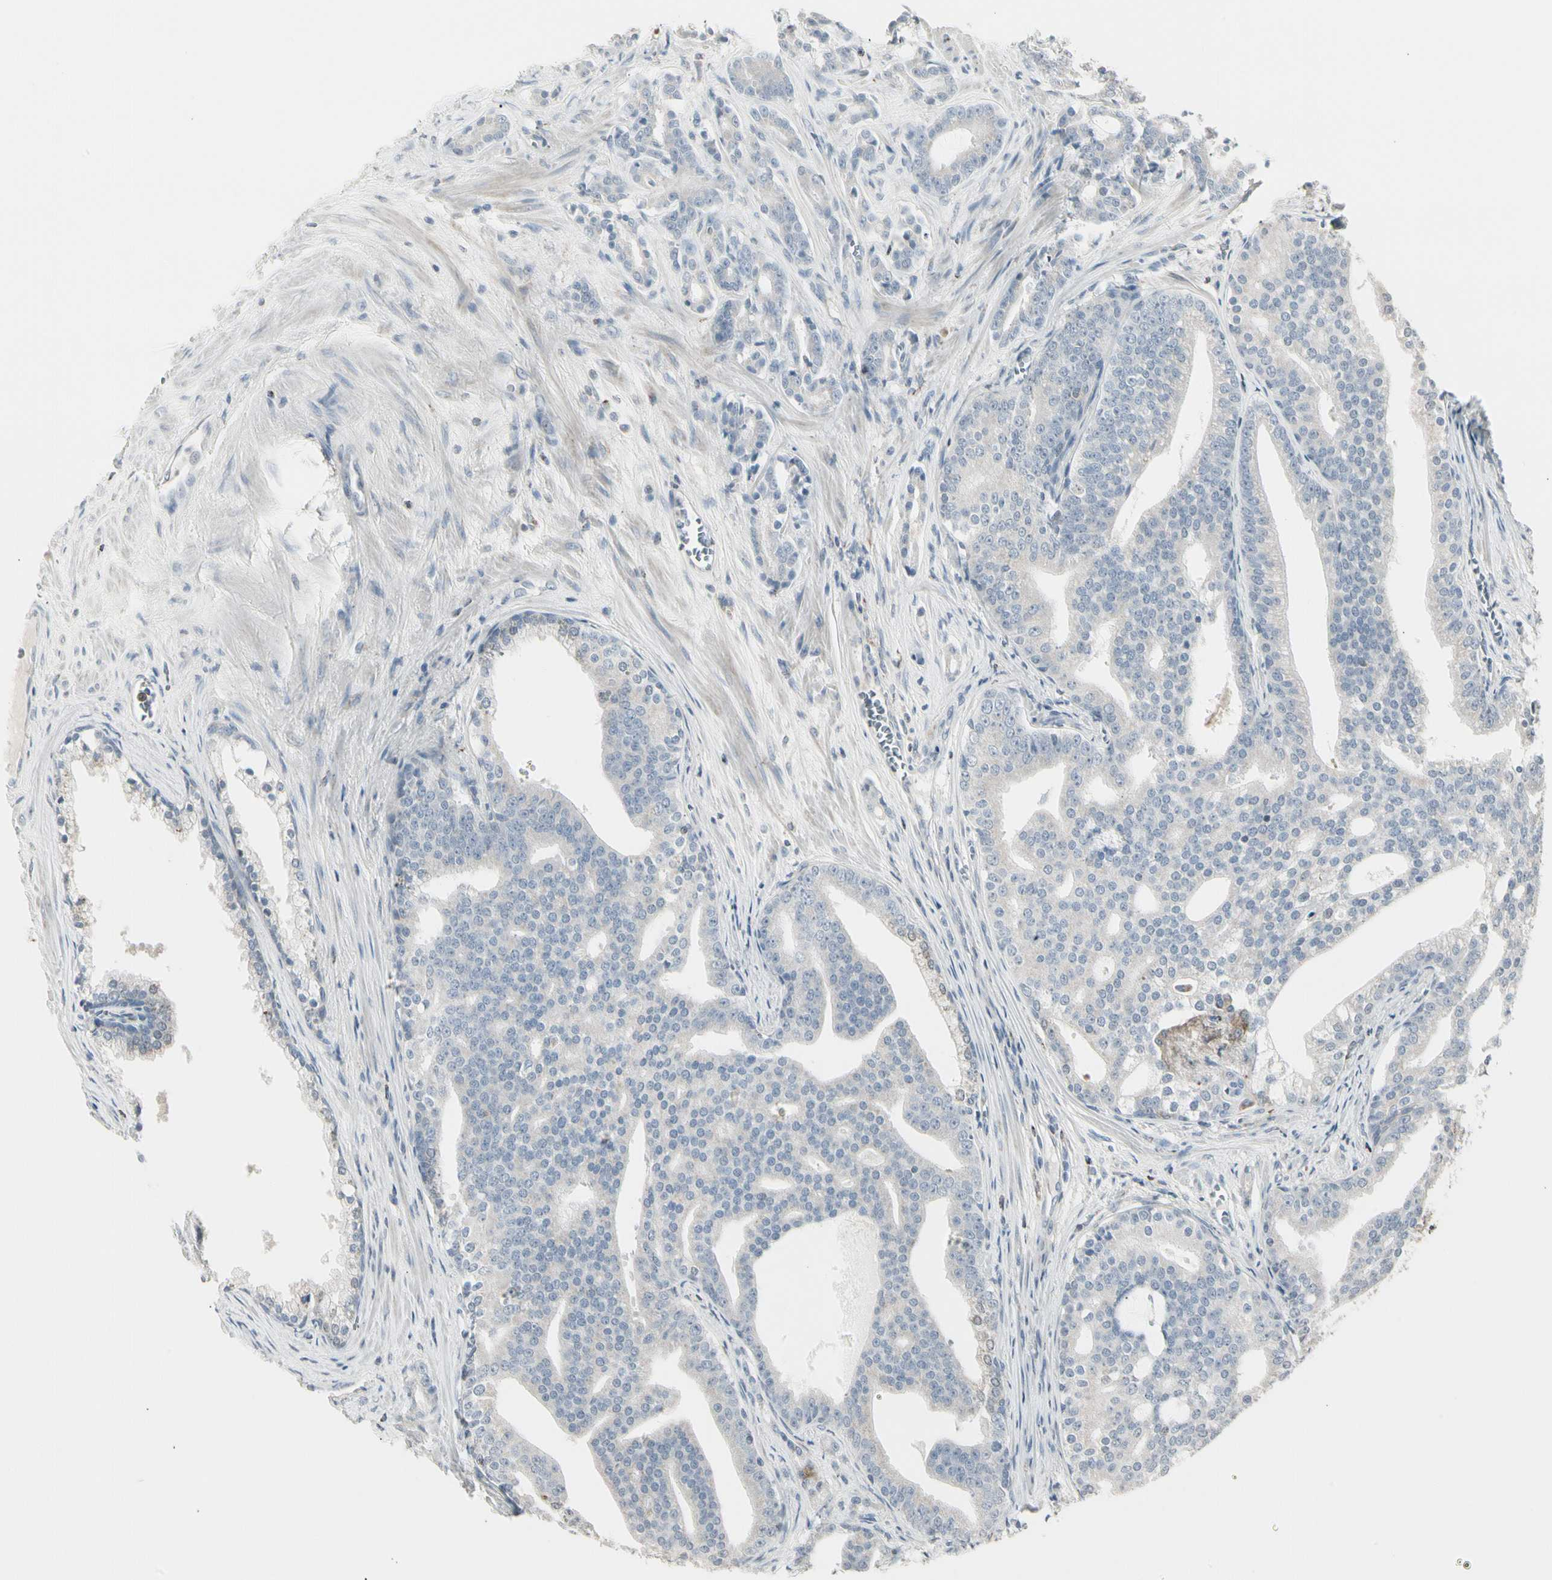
{"staining": {"intensity": "negative", "quantity": "none", "location": "none"}, "tissue": "prostate cancer", "cell_type": "Tumor cells", "image_type": "cancer", "snomed": [{"axis": "morphology", "description": "Adenocarcinoma, Low grade"}, {"axis": "topography", "description": "Prostate"}], "caption": "A high-resolution micrograph shows immunohistochemistry staining of adenocarcinoma (low-grade) (prostate), which displays no significant positivity in tumor cells.", "gene": "TMEM176A", "patient": {"sex": "male", "age": 58}}